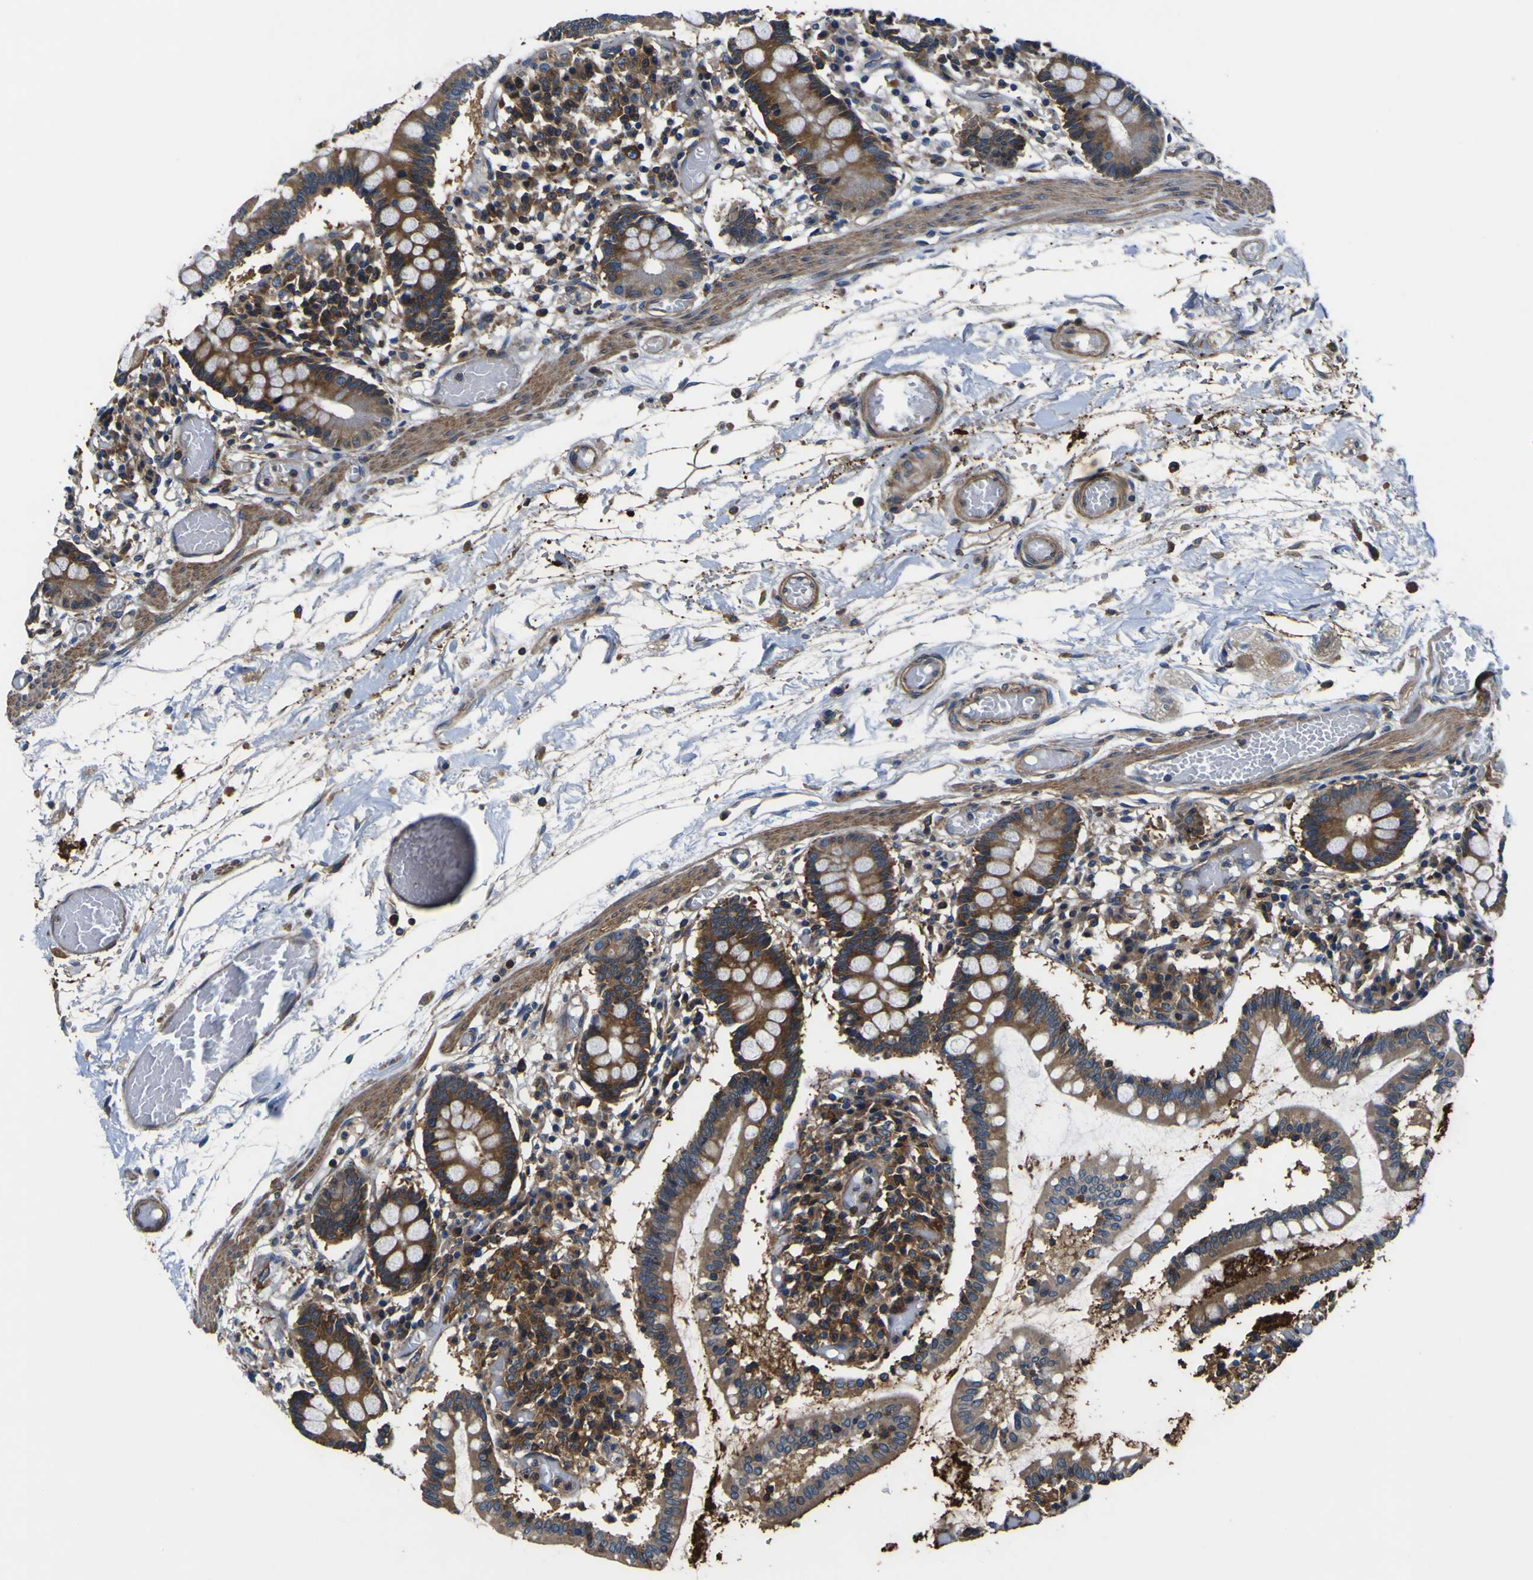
{"staining": {"intensity": "moderate", "quantity": ">75%", "location": "cytoplasmic/membranous"}, "tissue": "small intestine", "cell_type": "Glandular cells", "image_type": "normal", "snomed": [{"axis": "morphology", "description": "Normal tissue, NOS"}, {"axis": "topography", "description": "Small intestine"}], "caption": "There is medium levels of moderate cytoplasmic/membranous positivity in glandular cells of benign small intestine, as demonstrated by immunohistochemical staining (brown color).", "gene": "CNR2", "patient": {"sex": "female", "age": 61}}